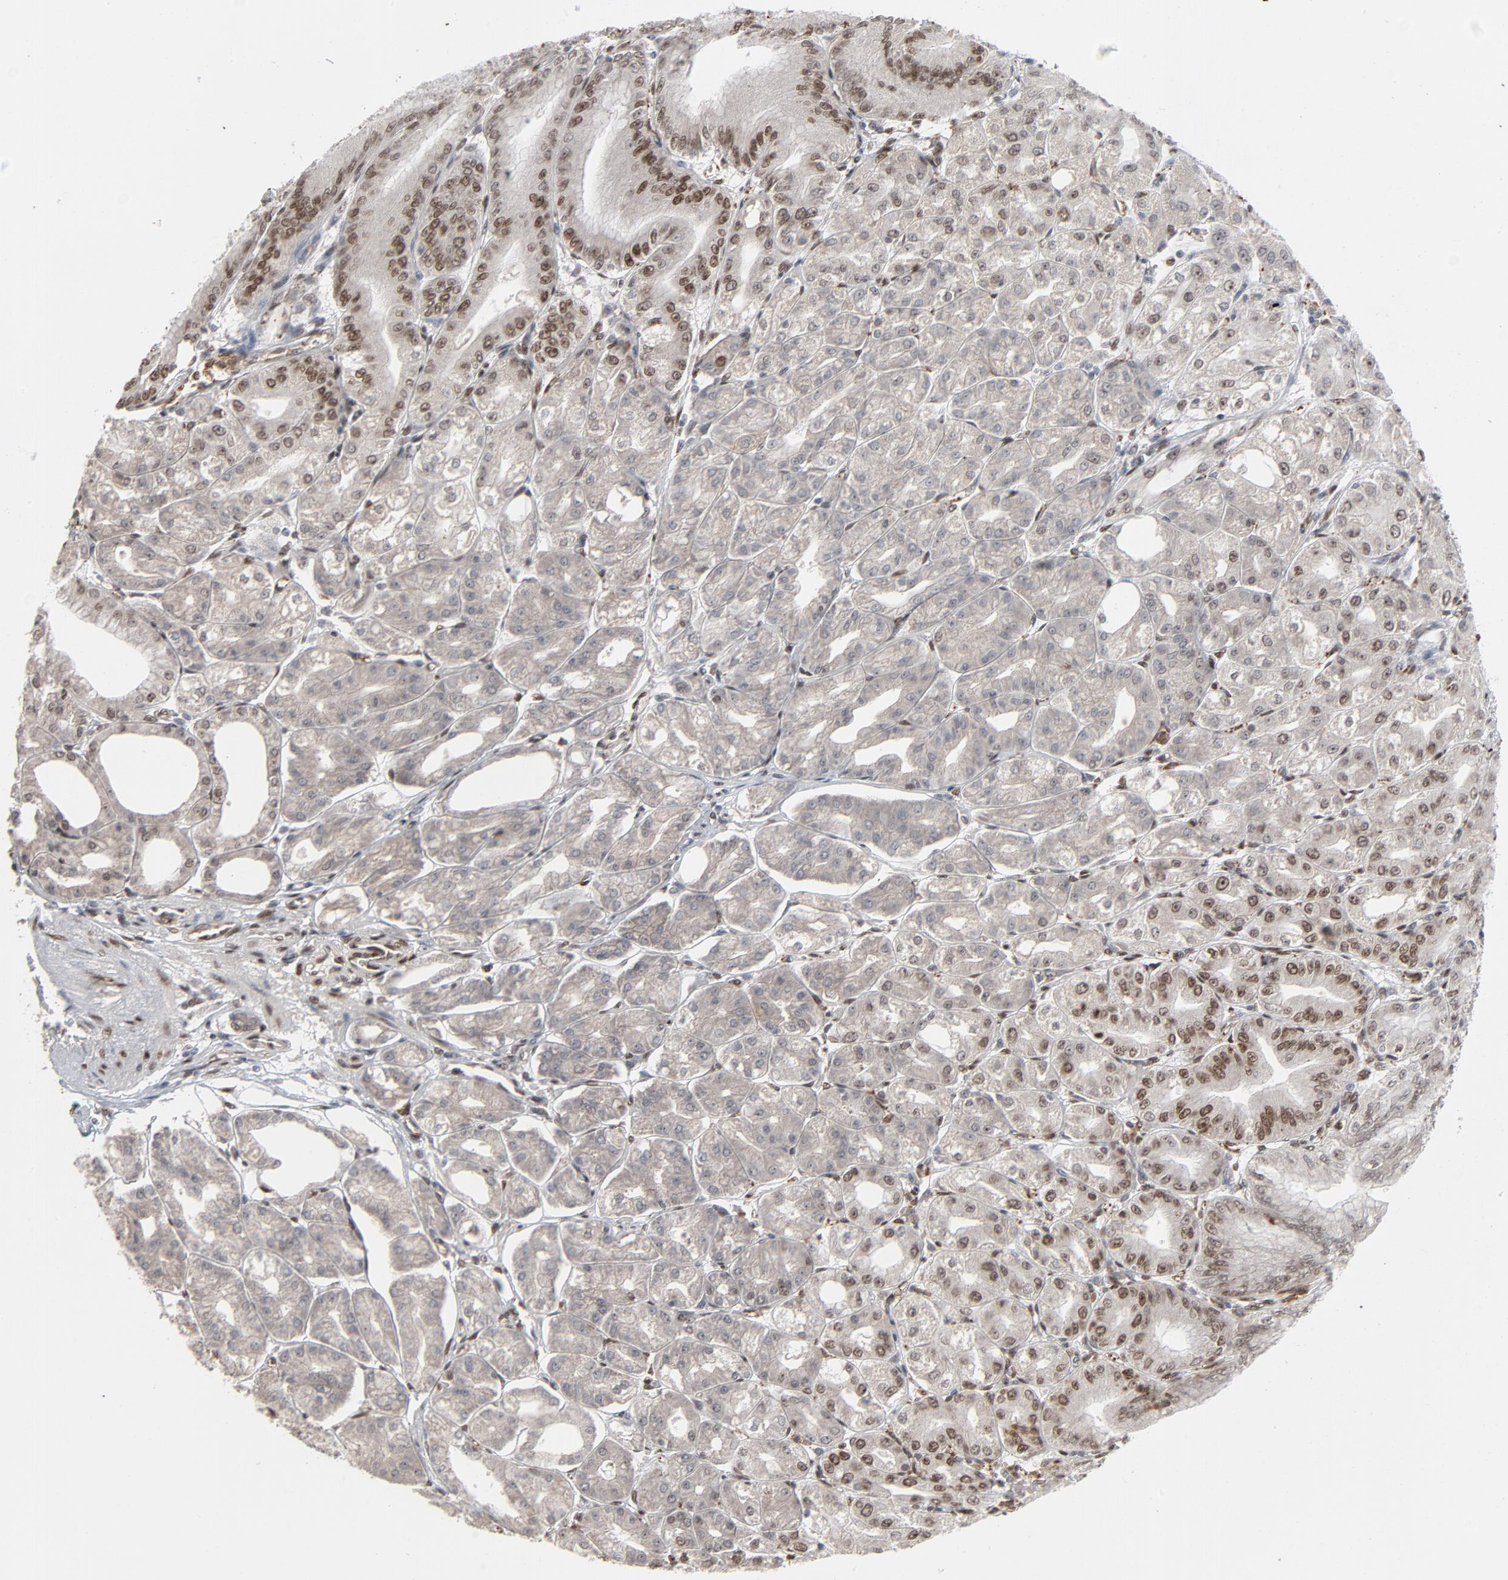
{"staining": {"intensity": "moderate", "quantity": "25%-75%", "location": "nuclear"}, "tissue": "stomach", "cell_type": "Glandular cells", "image_type": "normal", "snomed": [{"axis": "morphology", "description": "Normal tissue, NOS"}, {"axis": "topography", "description": "Stomach, lower"}], "caption": "Immunohistochemical staining of normal stomach reveals 25%-75% levels of moderate nuclear protein staining in approximately 25%-75% of glandular cells. The staining was performed using DAB, with brown indicating positive protein expression. Nuclei are stained blue with hematoxylin.", "gene": "CUX1", "patient": {"sex": "male", "age": 71}}